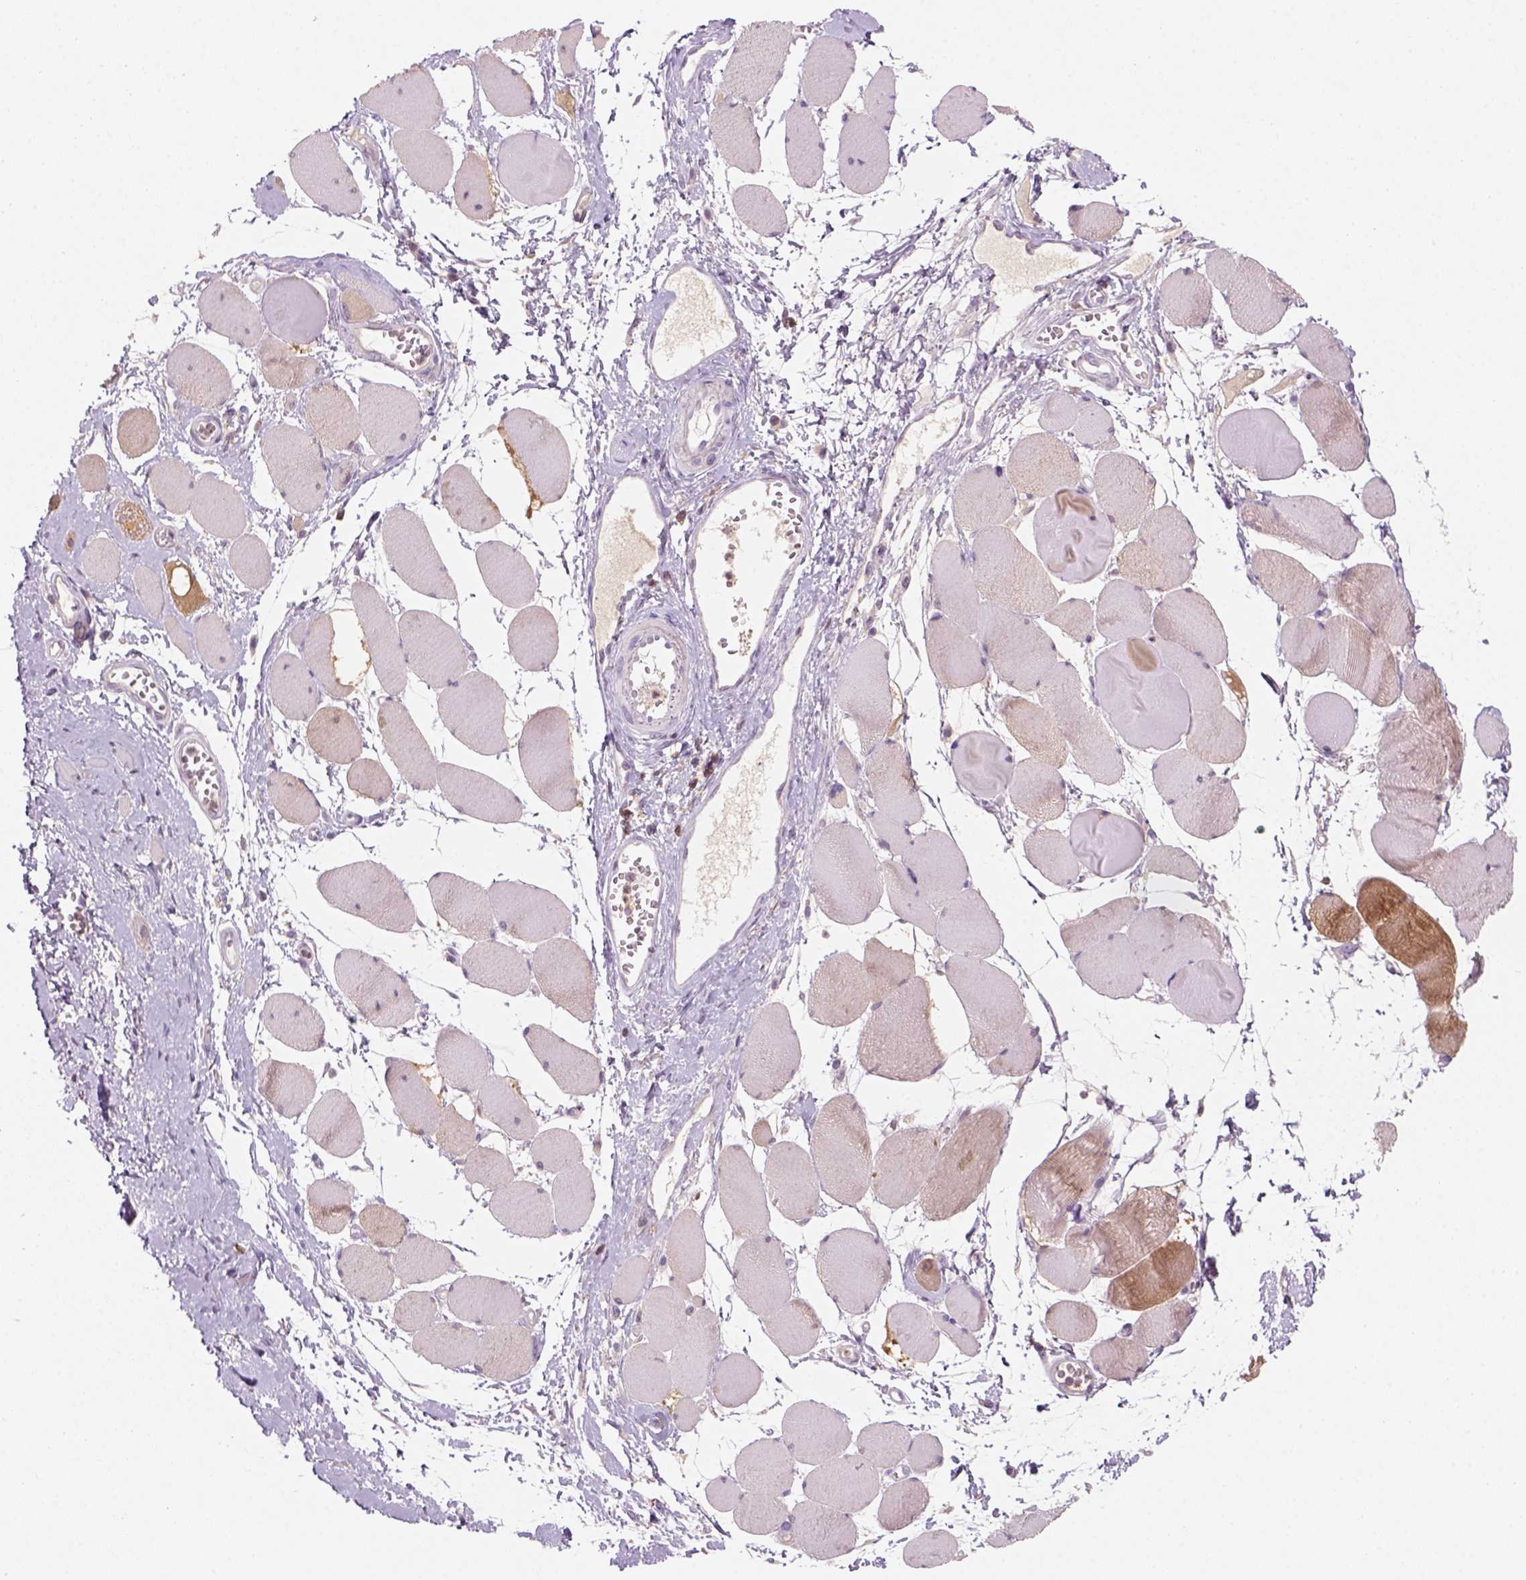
{"staining": {"intensity": "moderate", "quantity": "25%-75%", "location": "cytoplasmic/membranous"}, "tissue": "skeletal muscle", "cell_type": "Myocytes", "image_type": "normal", "snomed": [{"axis": "morphology", "description": "Normal tissue, NOS"}, {"axis": "topography", "description": "Skeletal muscle"}], "caption": "The immunohistochemical stain highlights moderate cytoplasmic/membranous staining in myocytes of normal skeletal muscle. (DAB IHC, brown staining for protein, blue staining for nuclei).", "gene": "GOT1", "patient": {"sex": "female", "age": 75}}